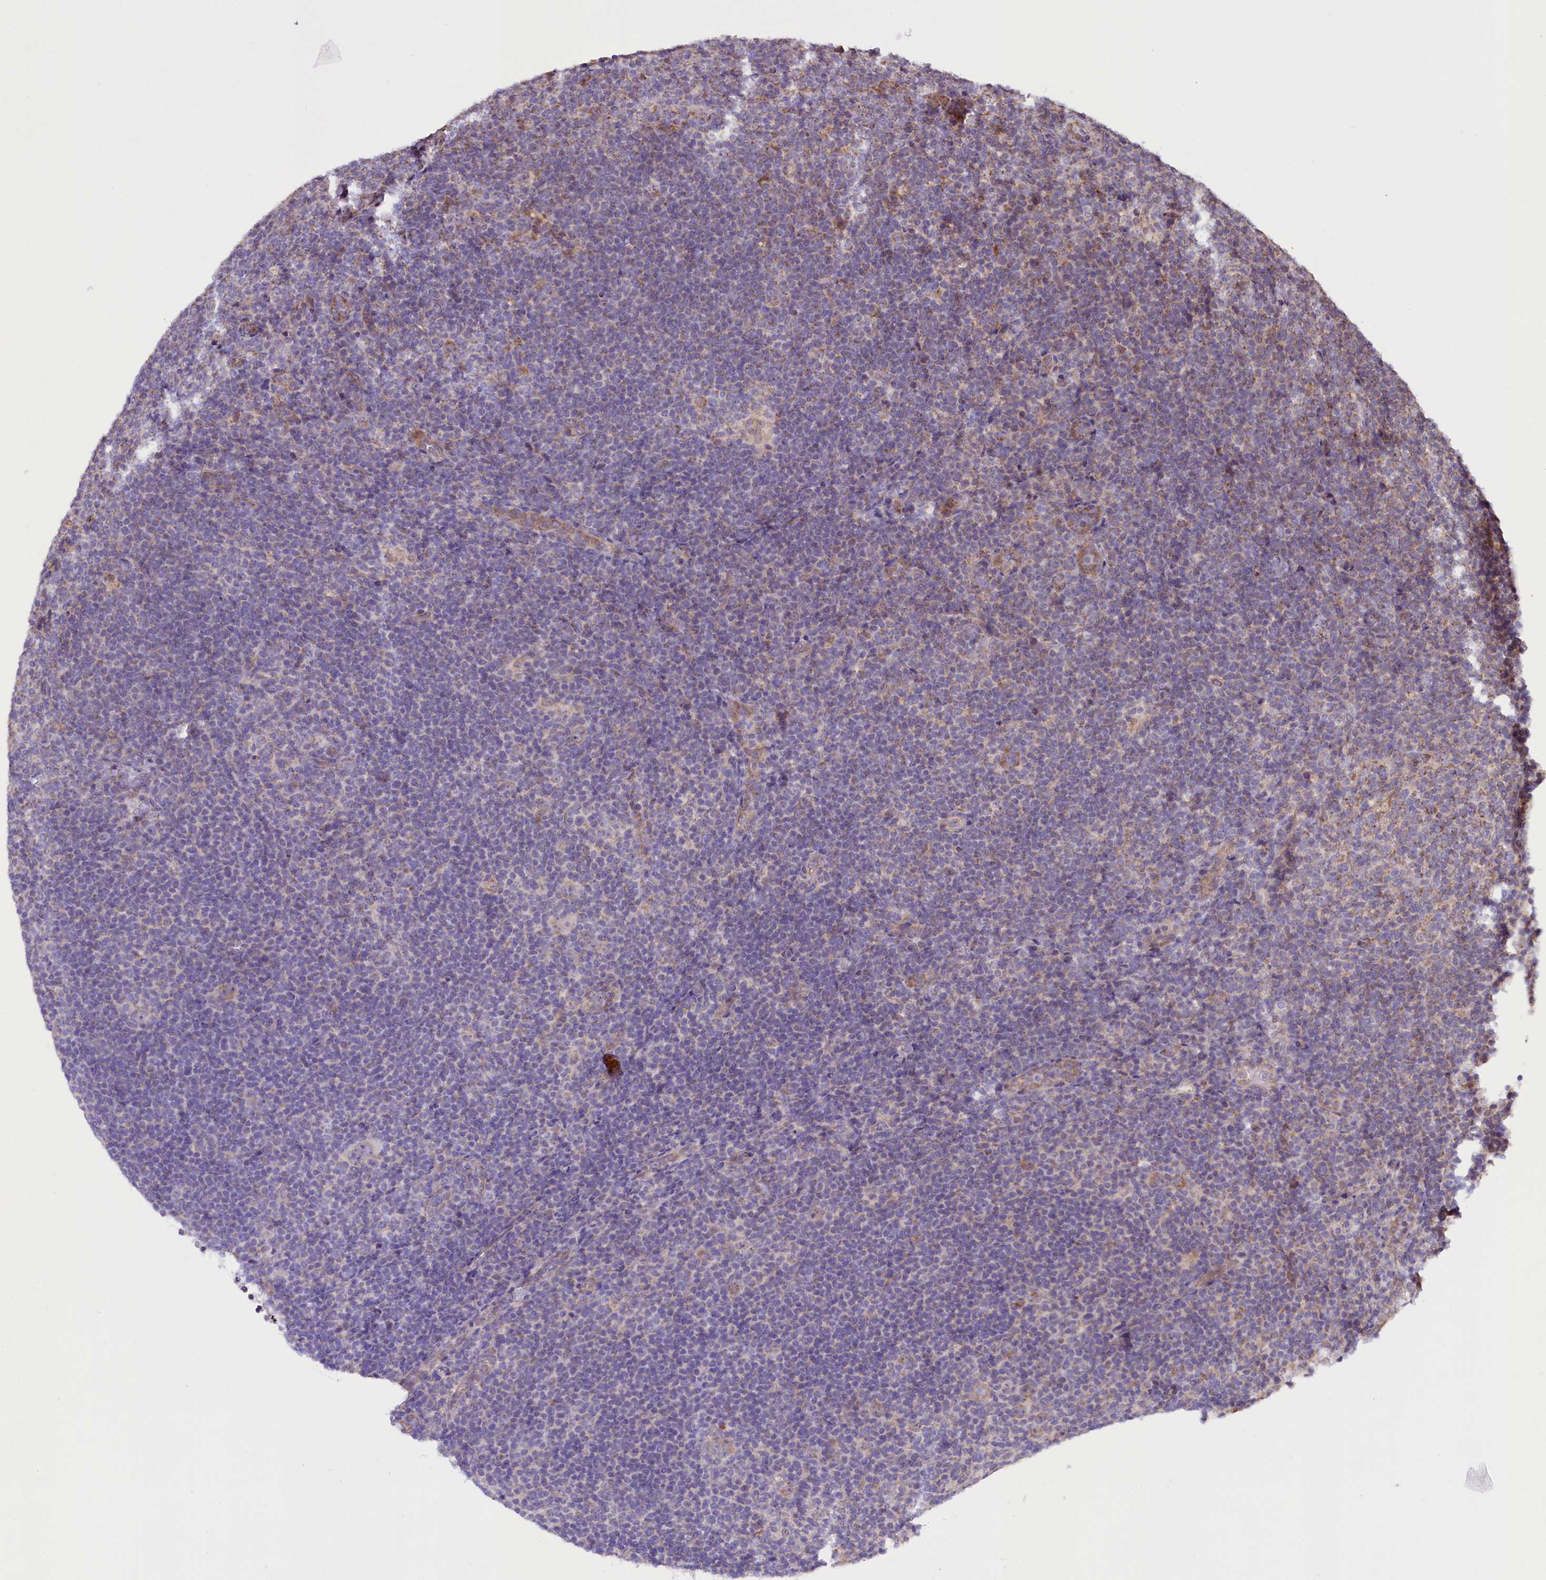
{"staining": {"intensity": "weak", "quantity": "25%-75%", "location": "cytoplasmic/membranous"}, "tissue": "lymphoma", "cell_type": "Tumor cells", "image_type": "cancer", "snomed": [{"axis": "morphology", "description": "Hodgkin's disease, NOS"}, {"axis": "topography", "description": "Lymph node"}], "caption": "Hodgkin's disease was stained to show a protein in brown. There is low levels of weak cytoplasmic/membranous expression in about 25%-75% of tumor cells.", "gene": "ST7", "patient": {"sex": "female", "age": 57}}